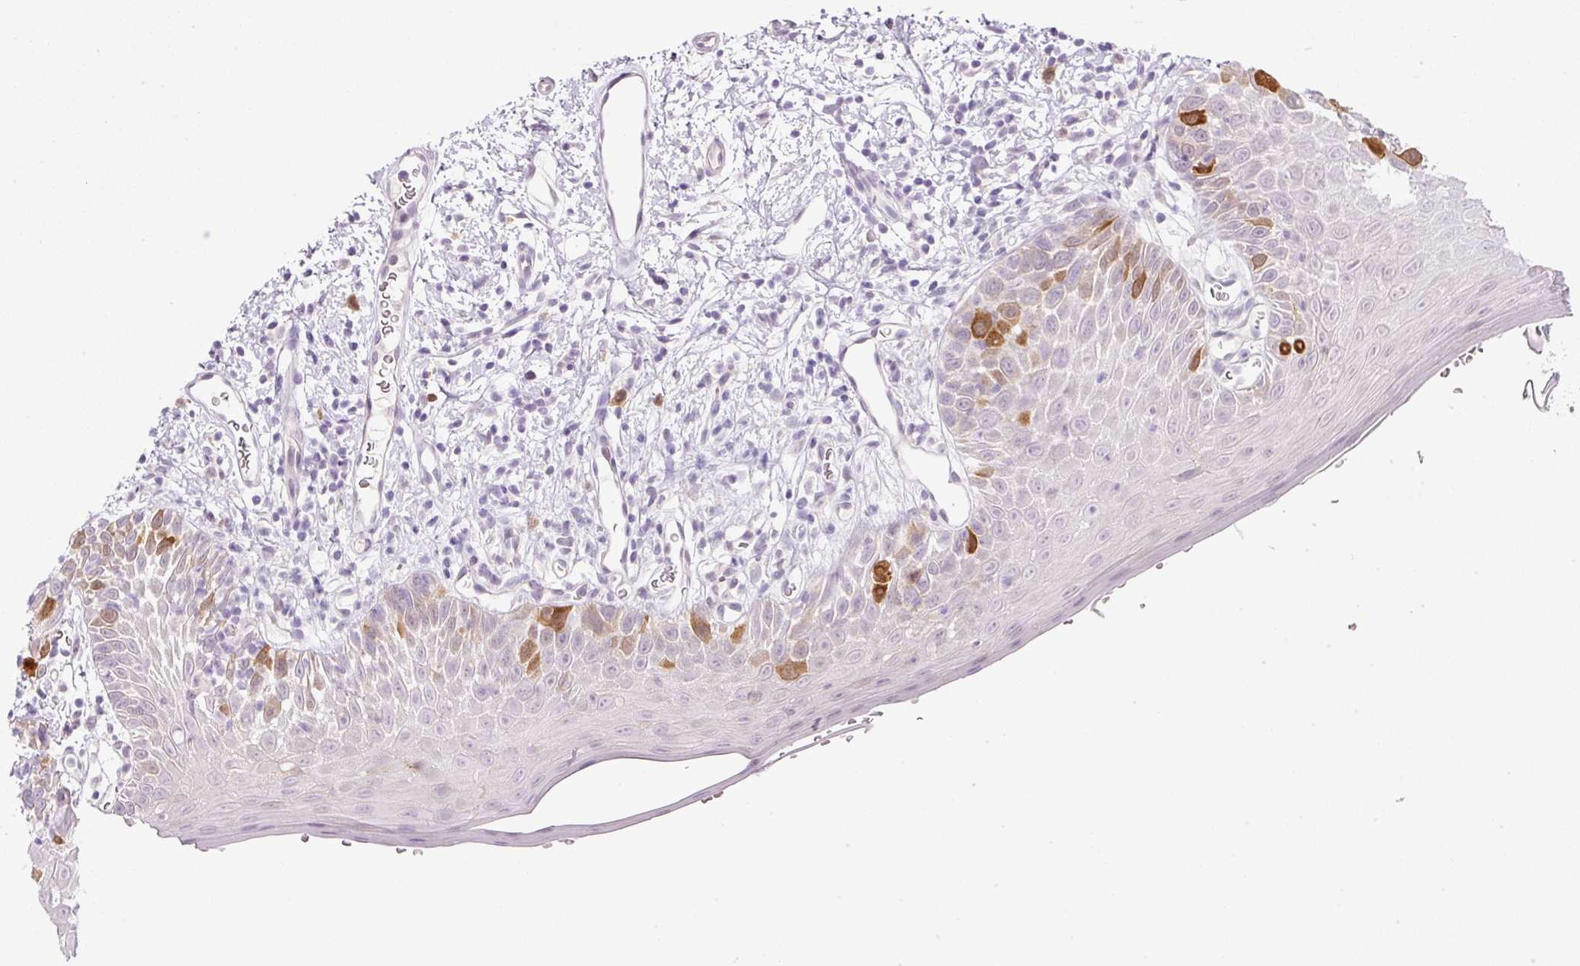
{"staining": {"intensity": "strong", "quantity": "<25%", "location": "cytoplasmic/membranous,nuclear"}, "tissue": "oral mucosa", "cell_type": "Squamous epithelial cells", "image_type": "normal", "snomed": [{"axis": "morphology", "description": "Normal tissue, NOS"}, {"axis": "morphology", "description": "Squamous cell carcinoma, NOS"}, {"axis": "topography", "description": "Oral tissue"}, {"axis": "topography", "description": "Tounge, NOS"}, {"axis": "topography", "description": "Head-Neck"}], "caption": "Oral mucosa stained for a protein exhibits strong cytoplasmic/membranous,nuclear positivity in squamous epithelial cells. The protein of interest is shown in brown color, while the nuclei are stained blue.", "gene": "KPNA2", "patient": {"sex": "male", "age": 76}}